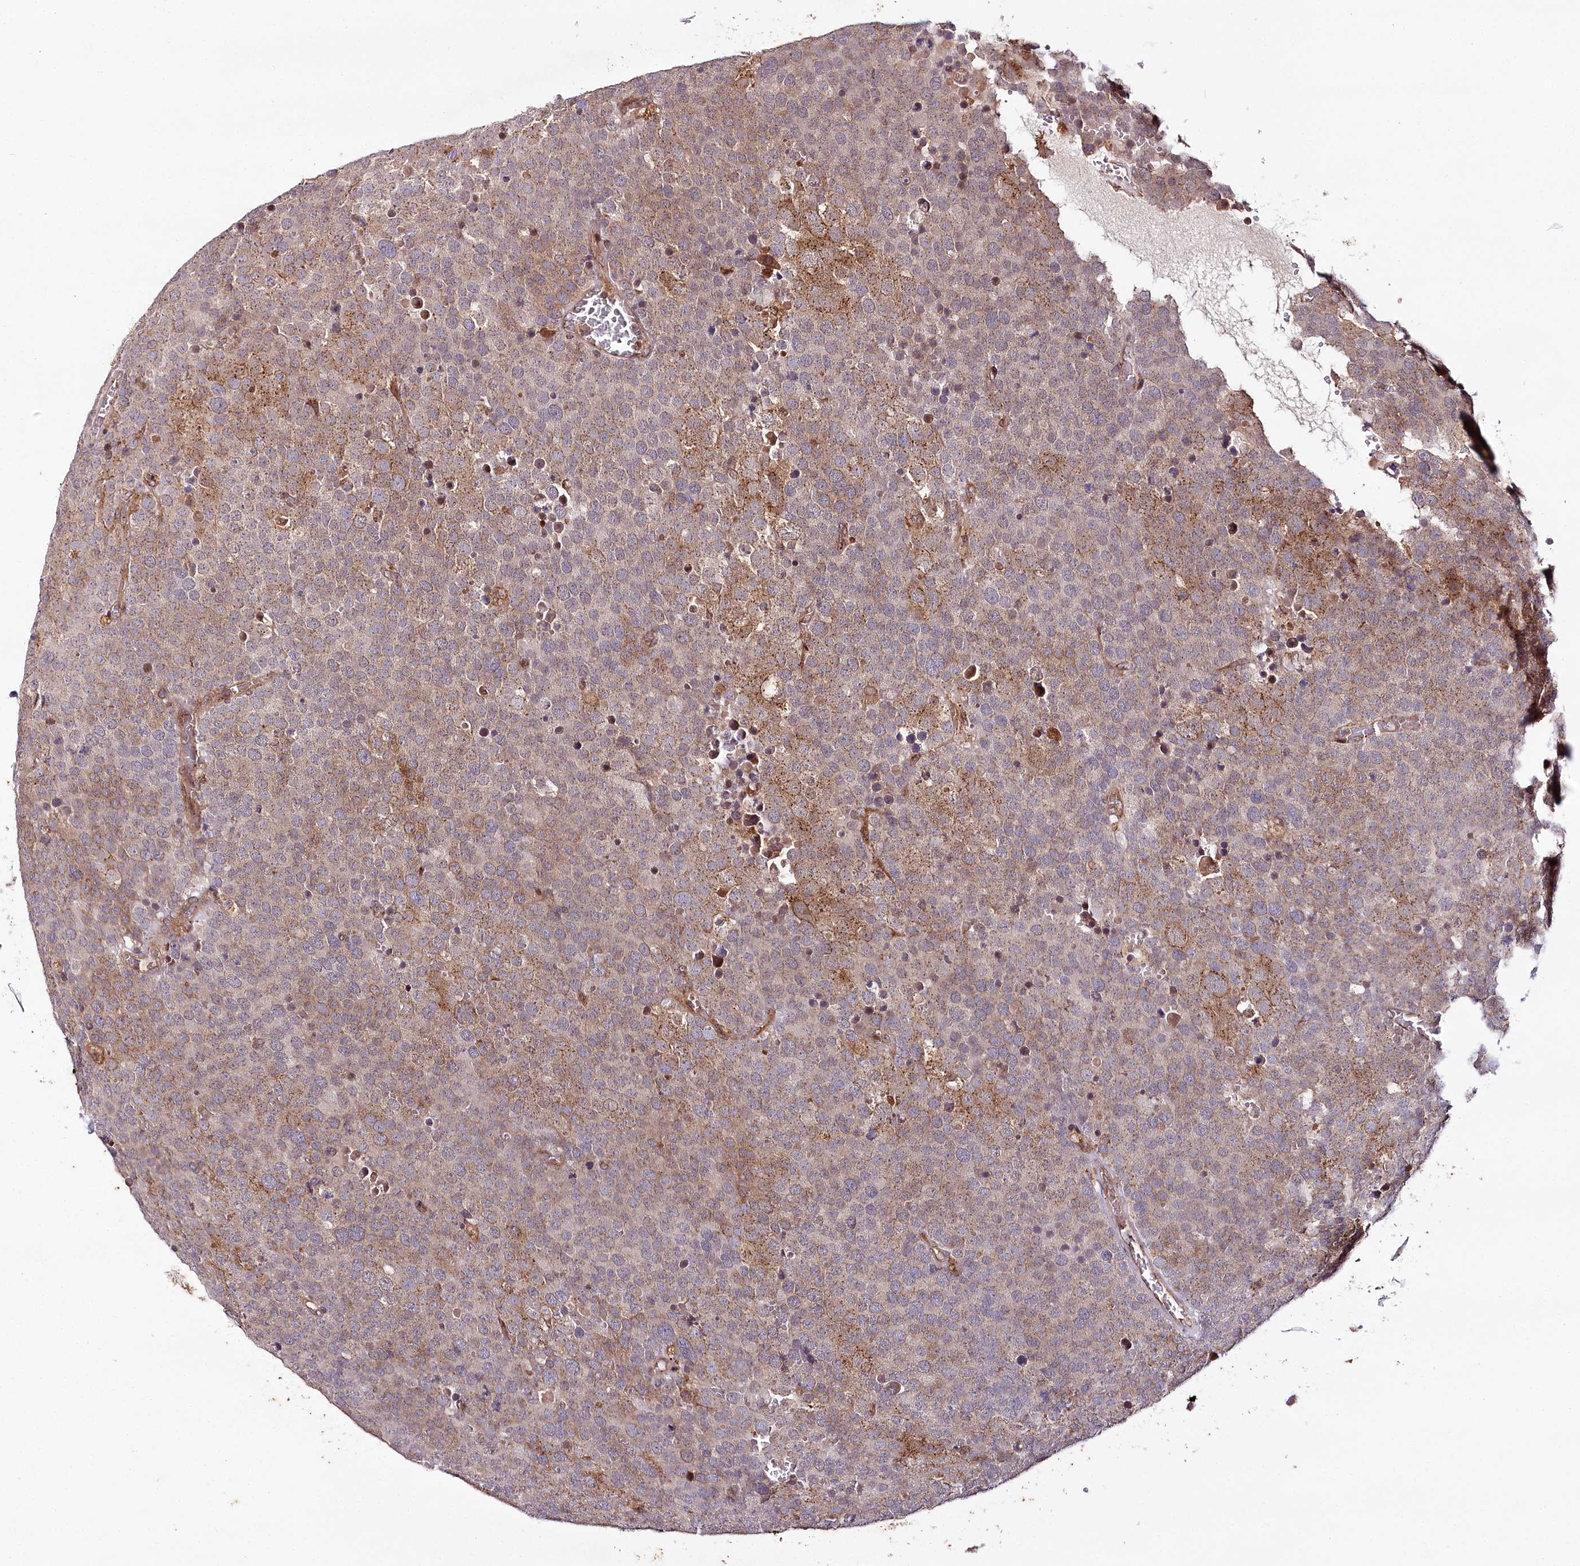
{"staining": {"intensity": "moderate", "quantity": ">75%", "location": "cytoplasmic/membranous"}, "tissue": "testis cancer", "cell_type": "Tumor cells", "image_type": "cancer", "snomed": [{"axis": "morphology", "description": "Seminoma, NOS"}, {"axis": "topography", "description": "Testis"}], "caption": "Immunohistochemical staining of human testis cancer (seminoma) exhibits medium levels of moderate cytoplasmic/membranous protein positivity in about >75% of tumor cells. (IHC, brightfield microscopy, high magnification).", "gene": "COPG1", "patient": {"sex": "male", "age": 71}}